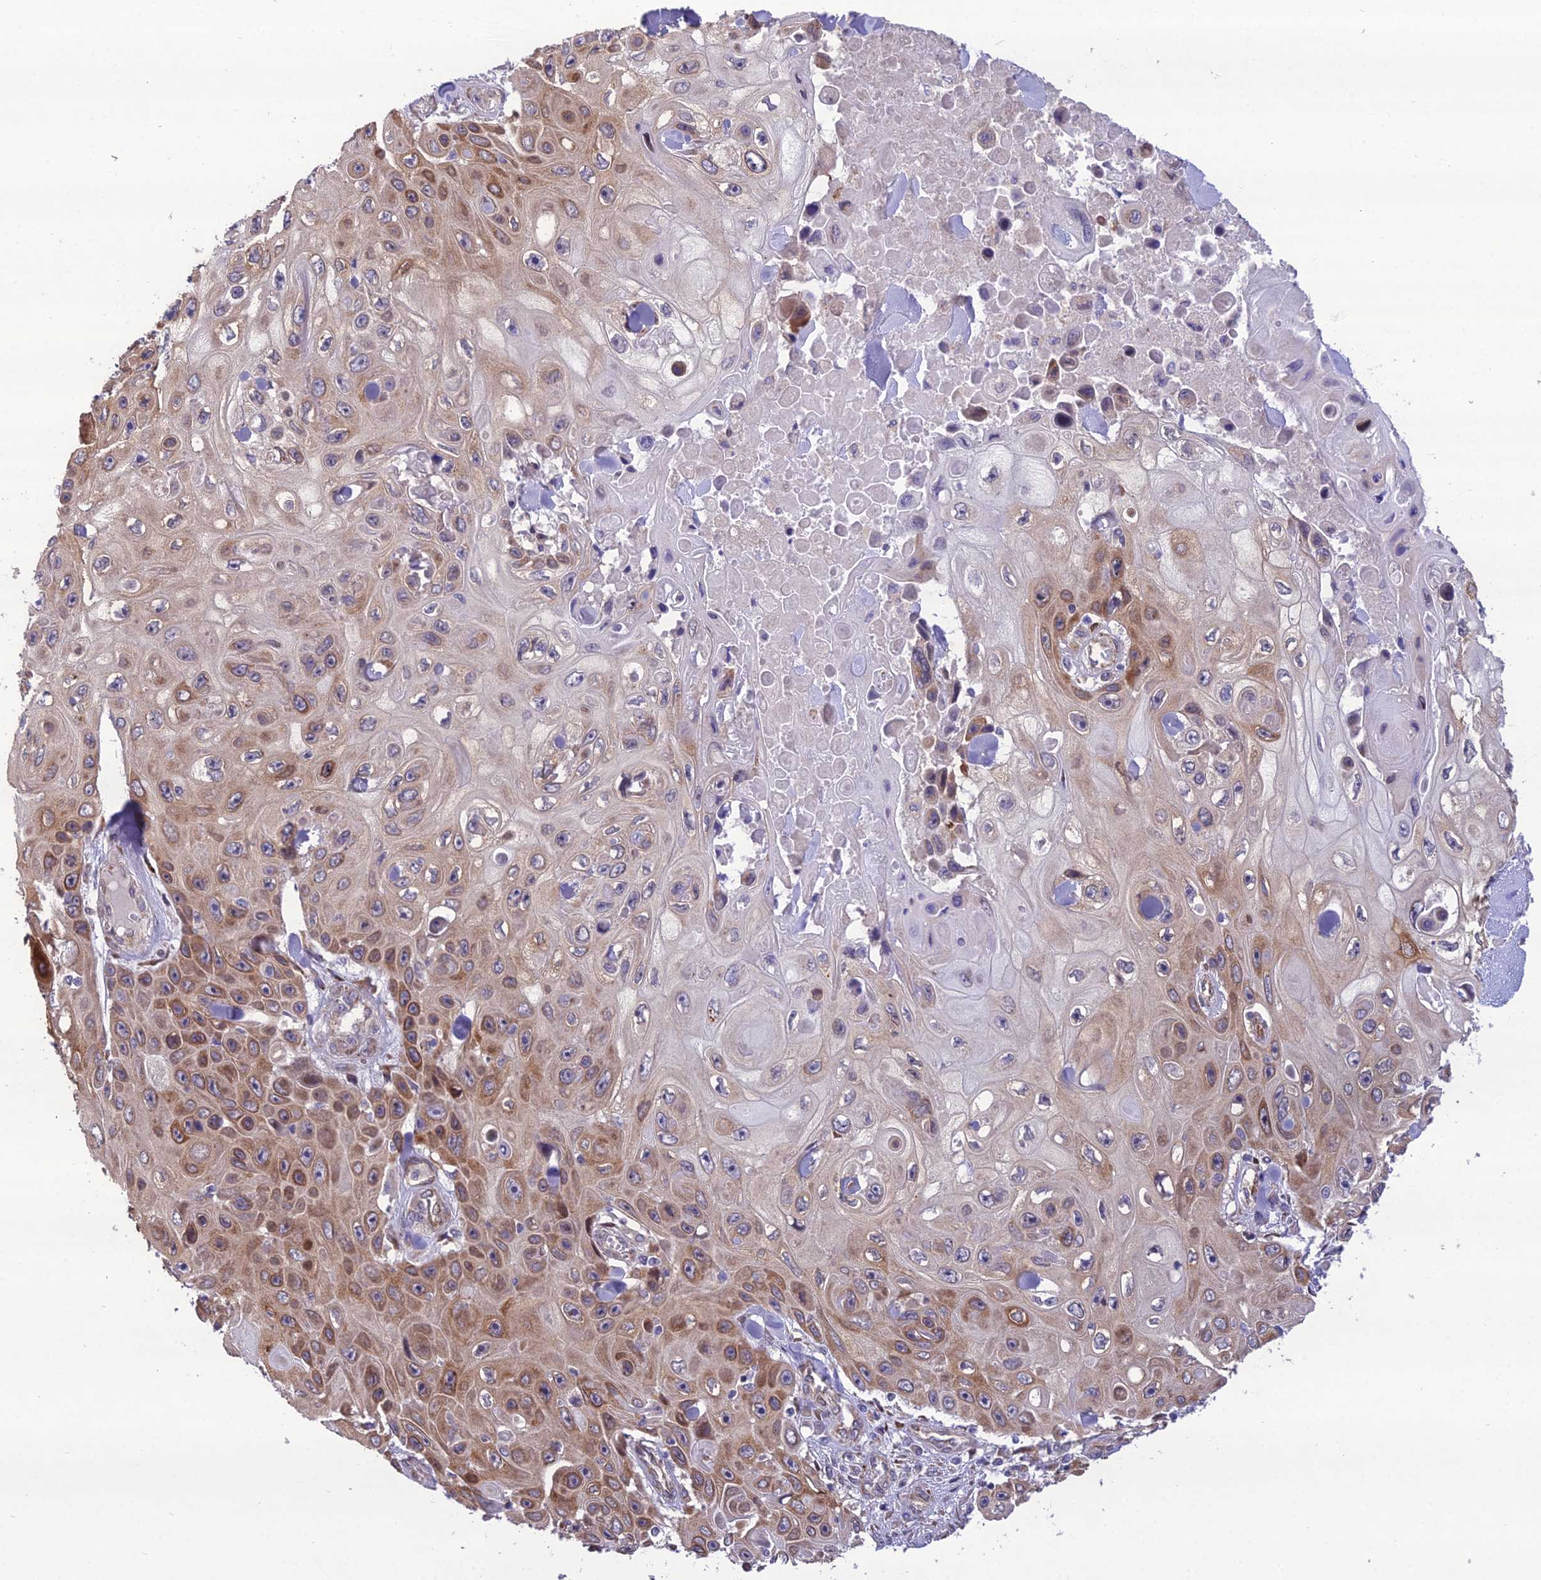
{"staining": {"intensity": "moderate", "quantity": "25%-75%", "location": "cytoplasmic/membranous"}, "tissue": "skin cancer", "cell_type": "Tumor cells", "image_type": "cancer", "snomed": [{"axis": "morphology", "description": "Squamous cell carcinoma, NOS"}, {"axis": "topography", "description": "Skin"}], "caption": "This is a photomicrograph of immunohistochemistry staining of skin squamous cell carcinoma, which shows moderate staining in the cytoplasmic/membranous of tumor cells.", "gene": "NODAL", "patient": {"sex": "male", "age": 82}}